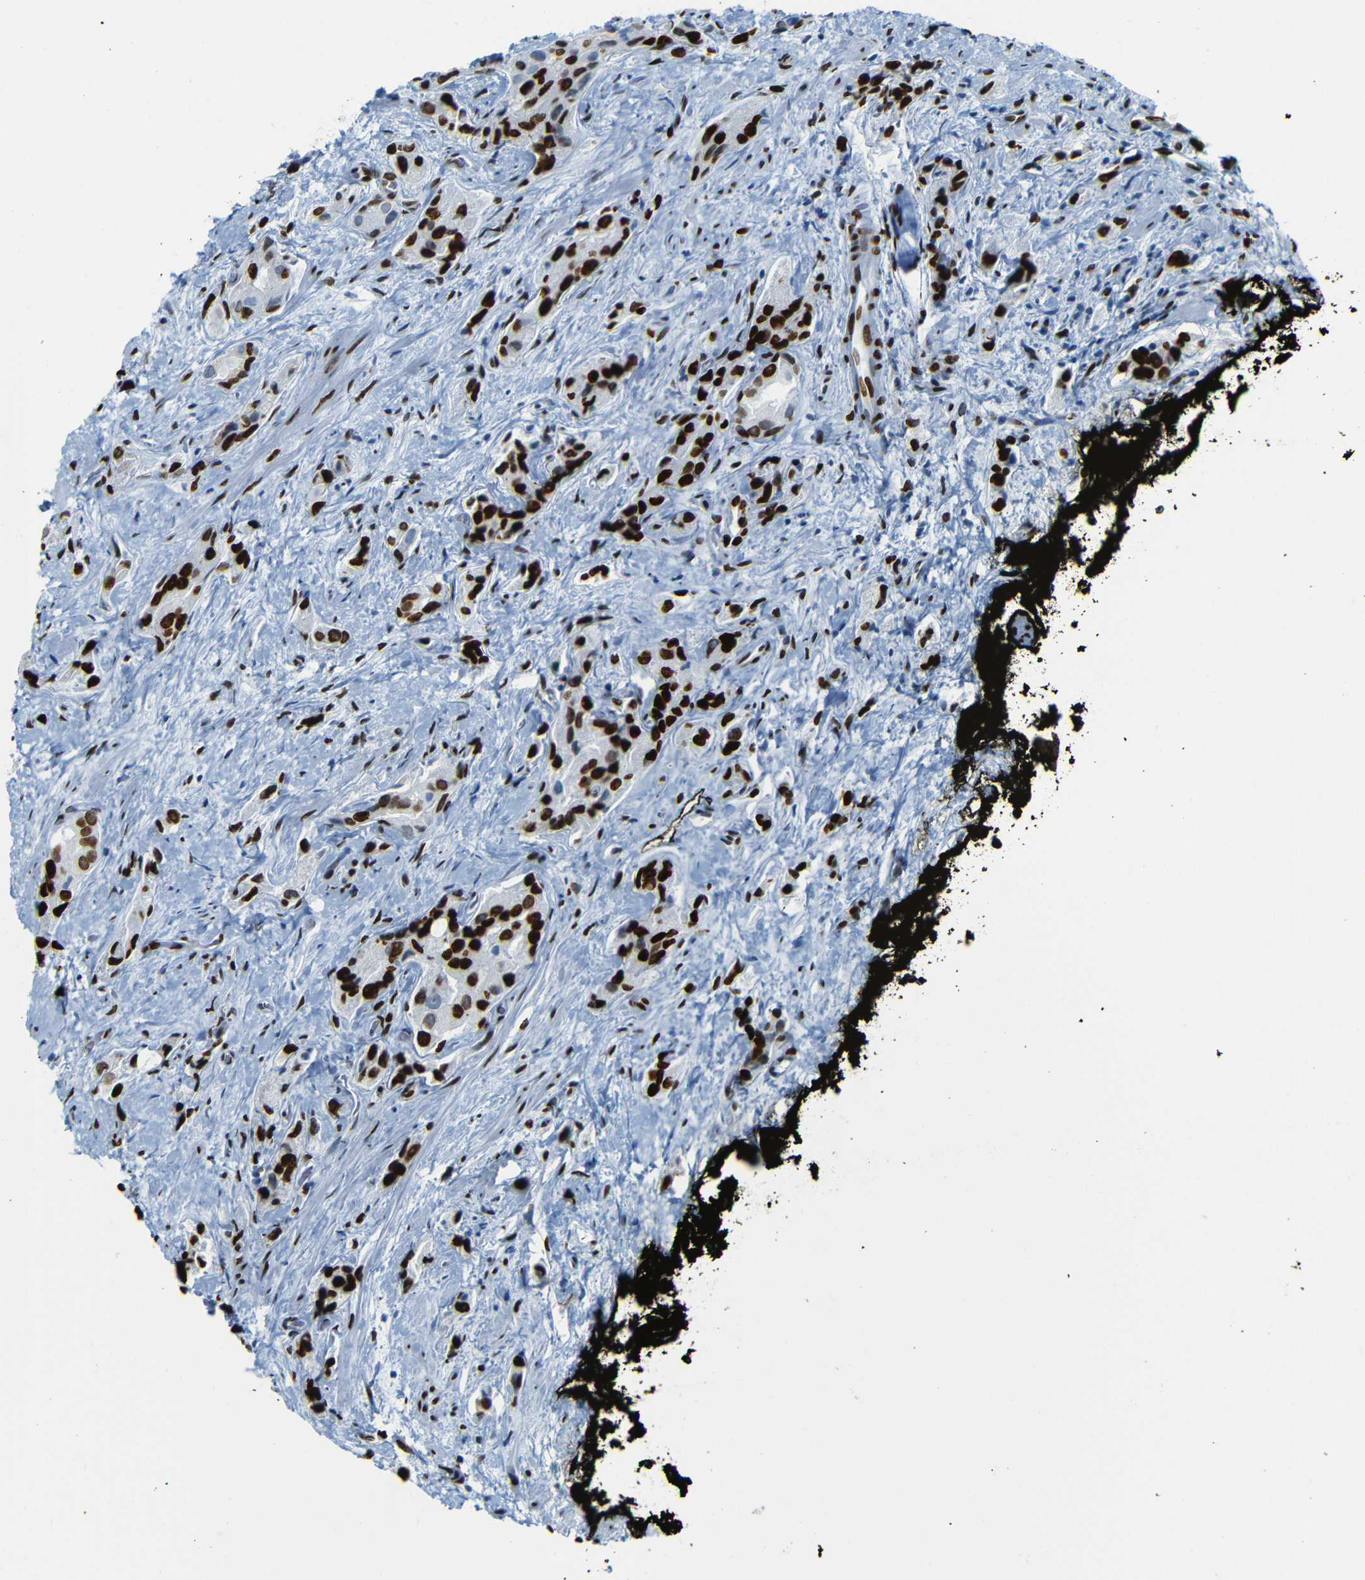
{"staining": {"intensity": "strong", "quantity": ">75%", "location": "nuclear"}, "tissue": "prostate cancer", "cell_type": "Tumor cells", "image_type": "cancer", "snomed": [{"axis": "morphology", "description": "Adenocarcinoma, High grade"}, {"axis": "topography", "description": "Prostate"}], "caption": "Immunohistochemical staining of high-grade adenocarcinoma (prostate) reveals high levels of strong nuclear protein expression in about >75% of tumor cells.", "gene": "NPIPB15", "patient": {"sex": "male", "age": 71}}